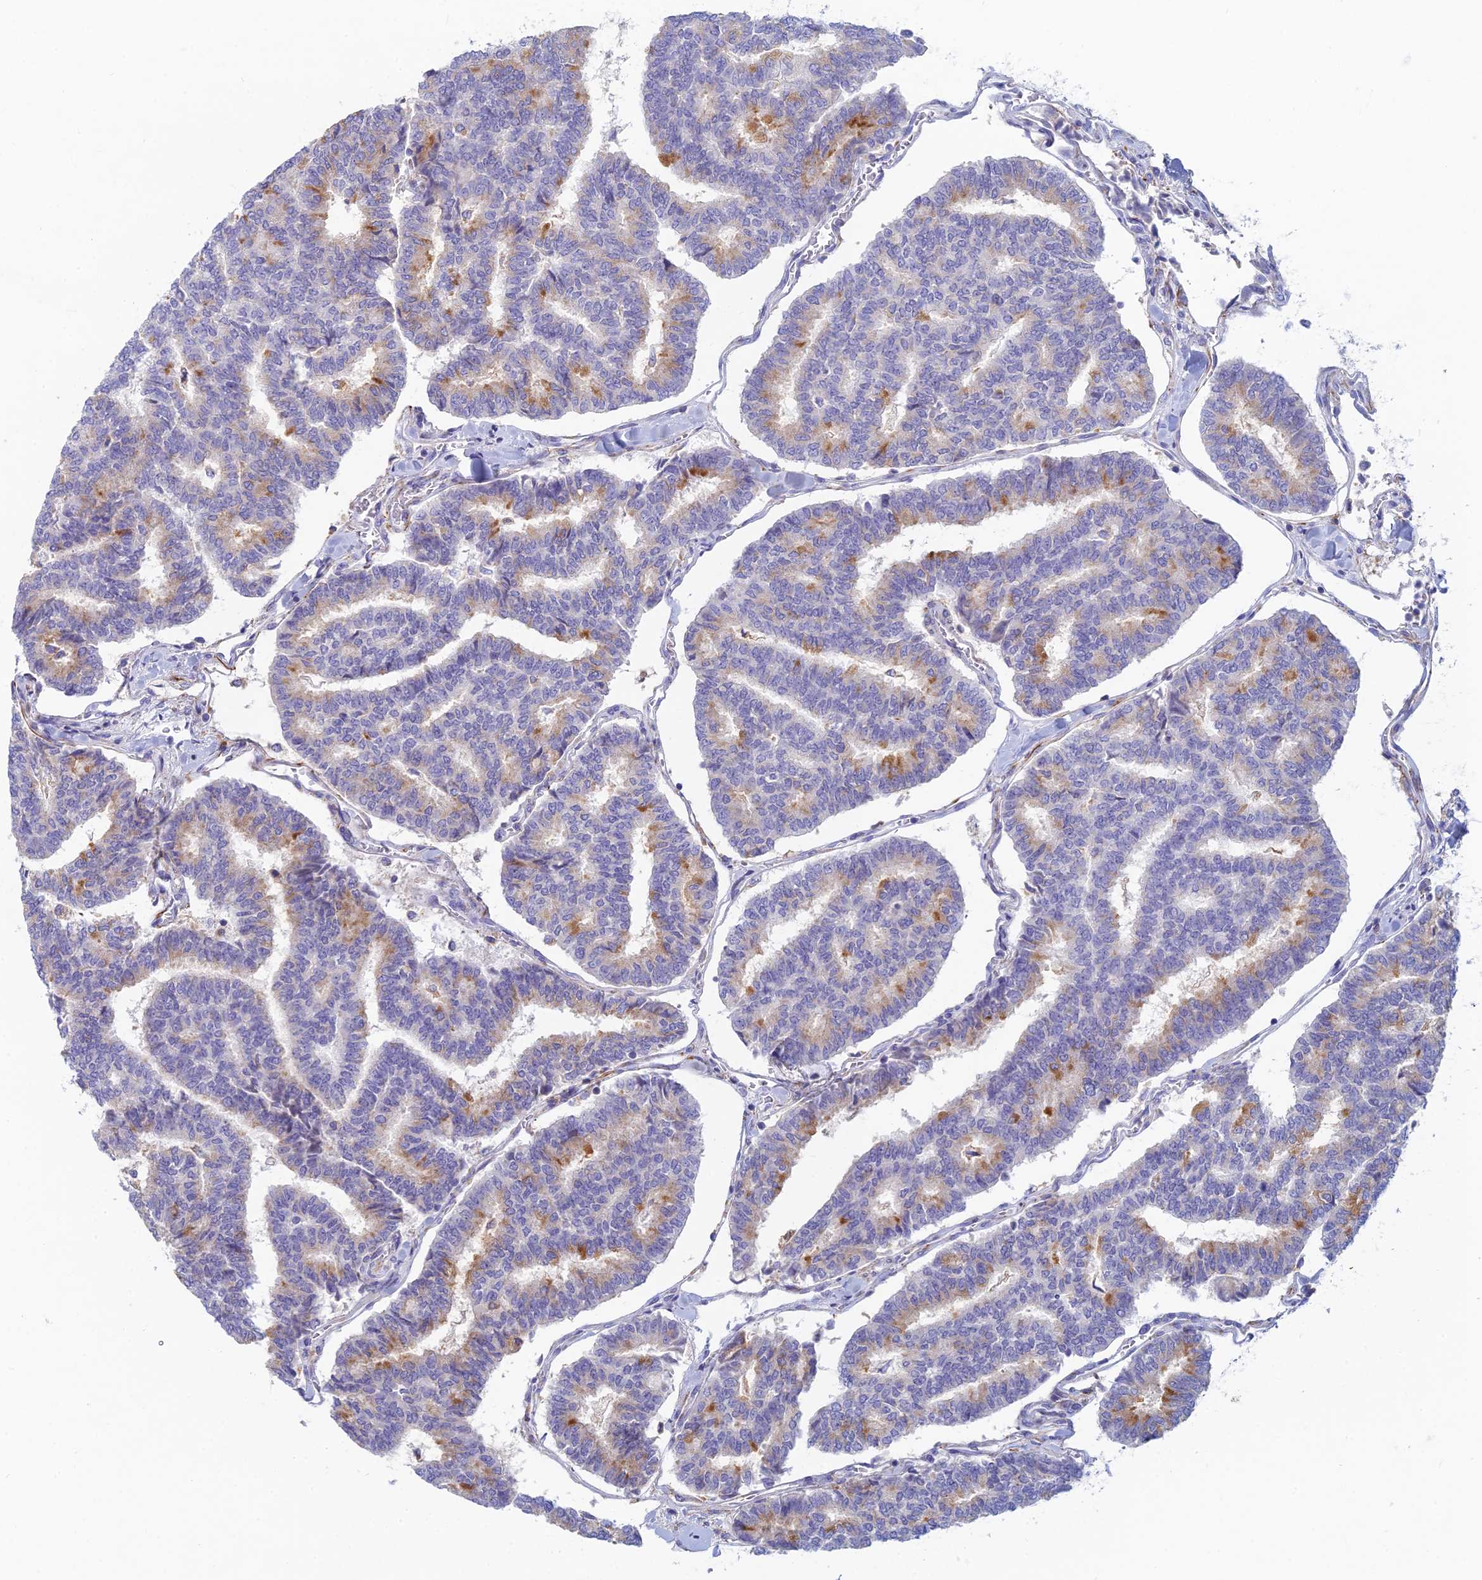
{"staining": {"intensity": "moderate", "quantity": "<25%", "location": "cytoplasmic/membranous"}, "tissue": "thyroid cancer", "cell_type": "Tumor cells", "image_type": "cancer", "snomed": [{"axis": "morphology", "description": "Papillary adenocarcinoma, NOS"}, {"axis": "topography", "description": "Thyroid gland"}], "caption": "Immunohistochemical staining of thyroid cancer shows low levels of moderate cytoplasmic/membranous expression in about <25% of tumor cells.", "gene": "FERD3L", "patient": {"sex": "female", "age": 35}}